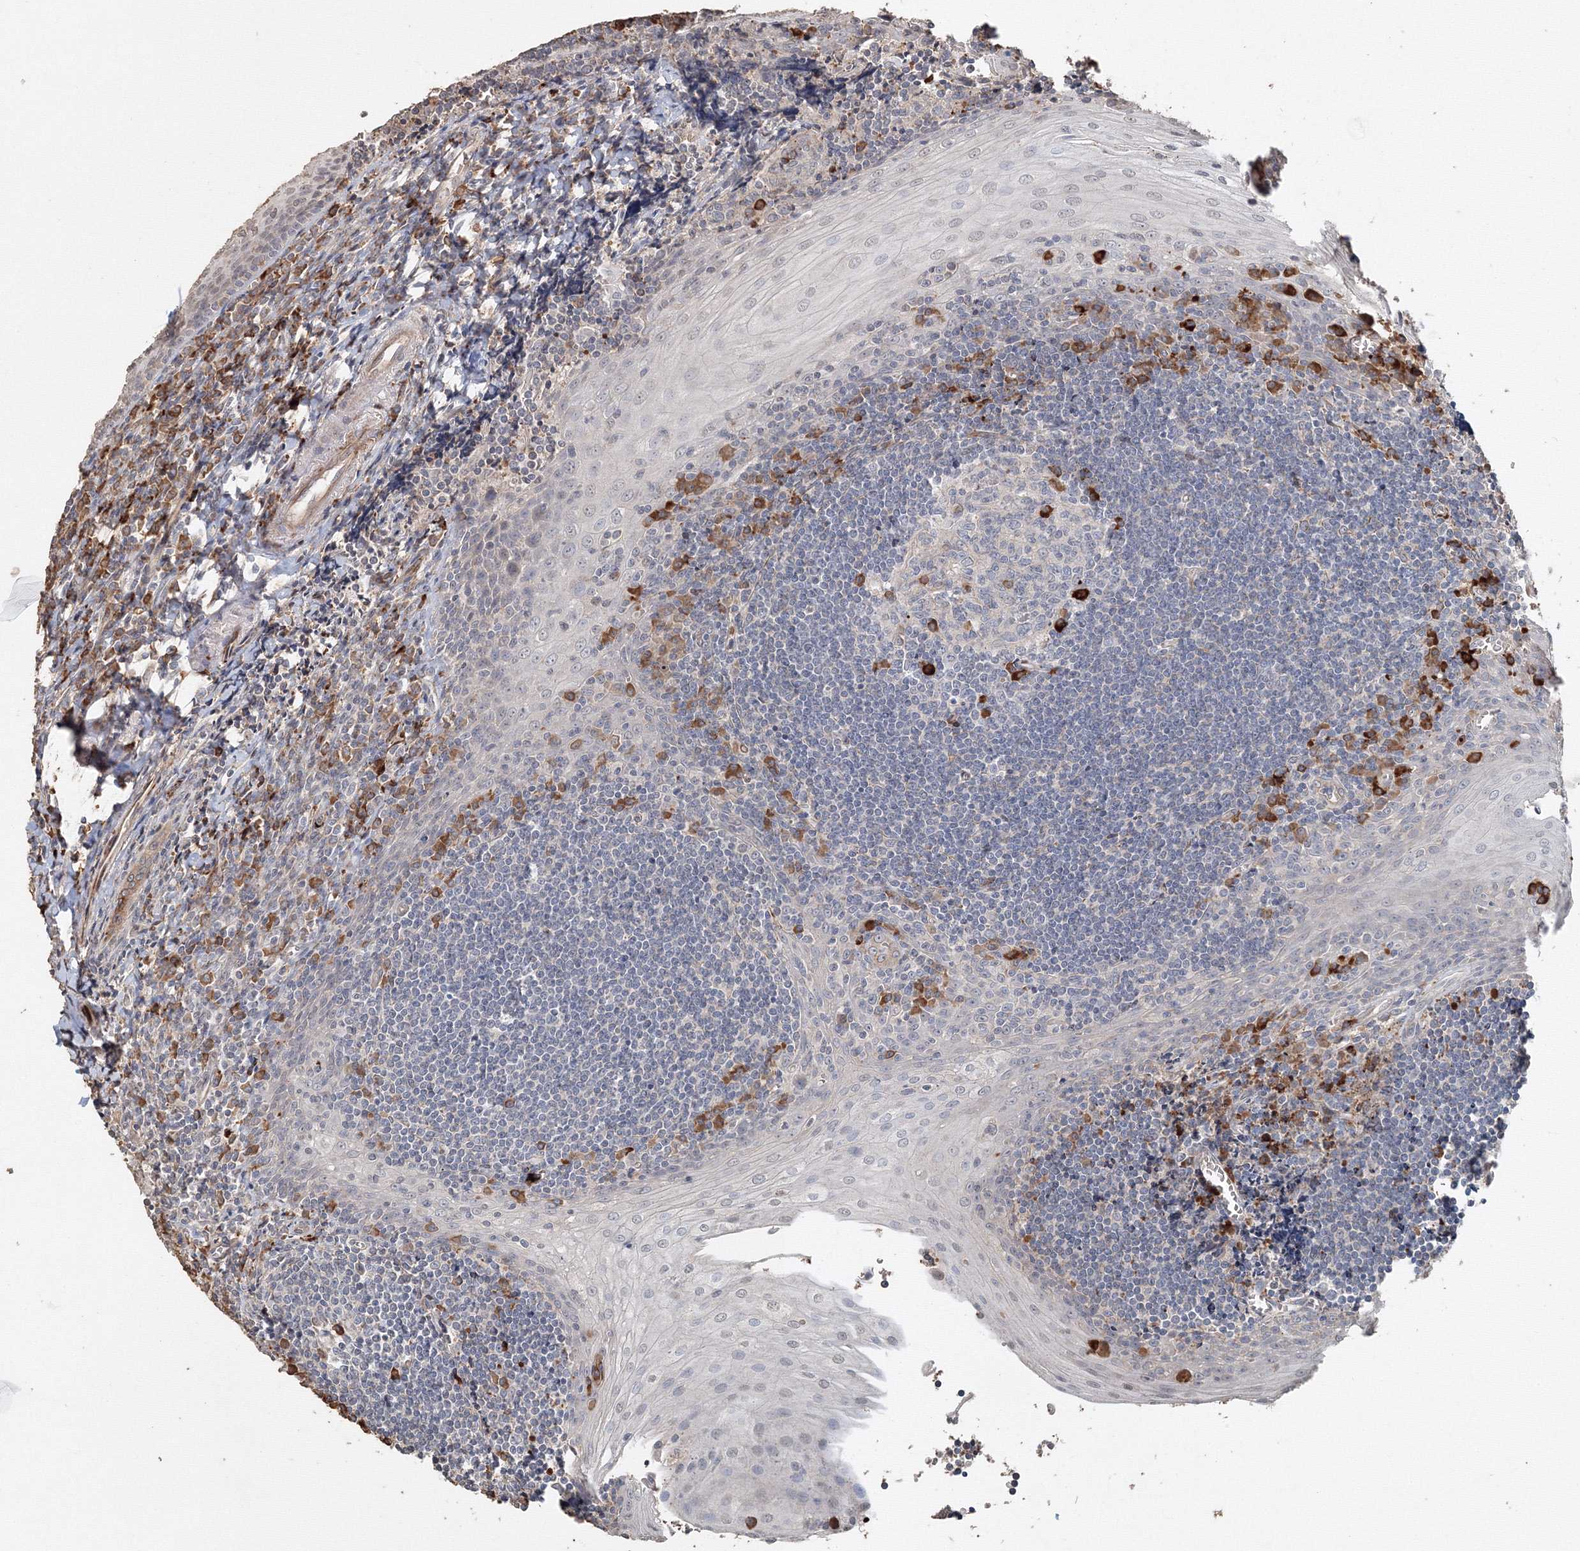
{"staining": {"intensity": "strong", "quantity": "<25%", "location": "cytoplasmic/membranous"}, "tissue": "tonsil", "cell_type": "Germinal center cells", "image_type": "normal", "snomed": [{"axis": "morphology", "description": "Normal tissue, NOS"}, {"axis": "topography", "description": "Tonsil"}], "caption": "A brown stain highlights strong cytoplasmic/membranous expression of a protein in germinal center cells of unremarkable human tonsil. (DAB IHC, brown staining for protein, blue staining for nuclei).", "gene": "NALF2", "patient": {"sex": "male", "age": 27}}